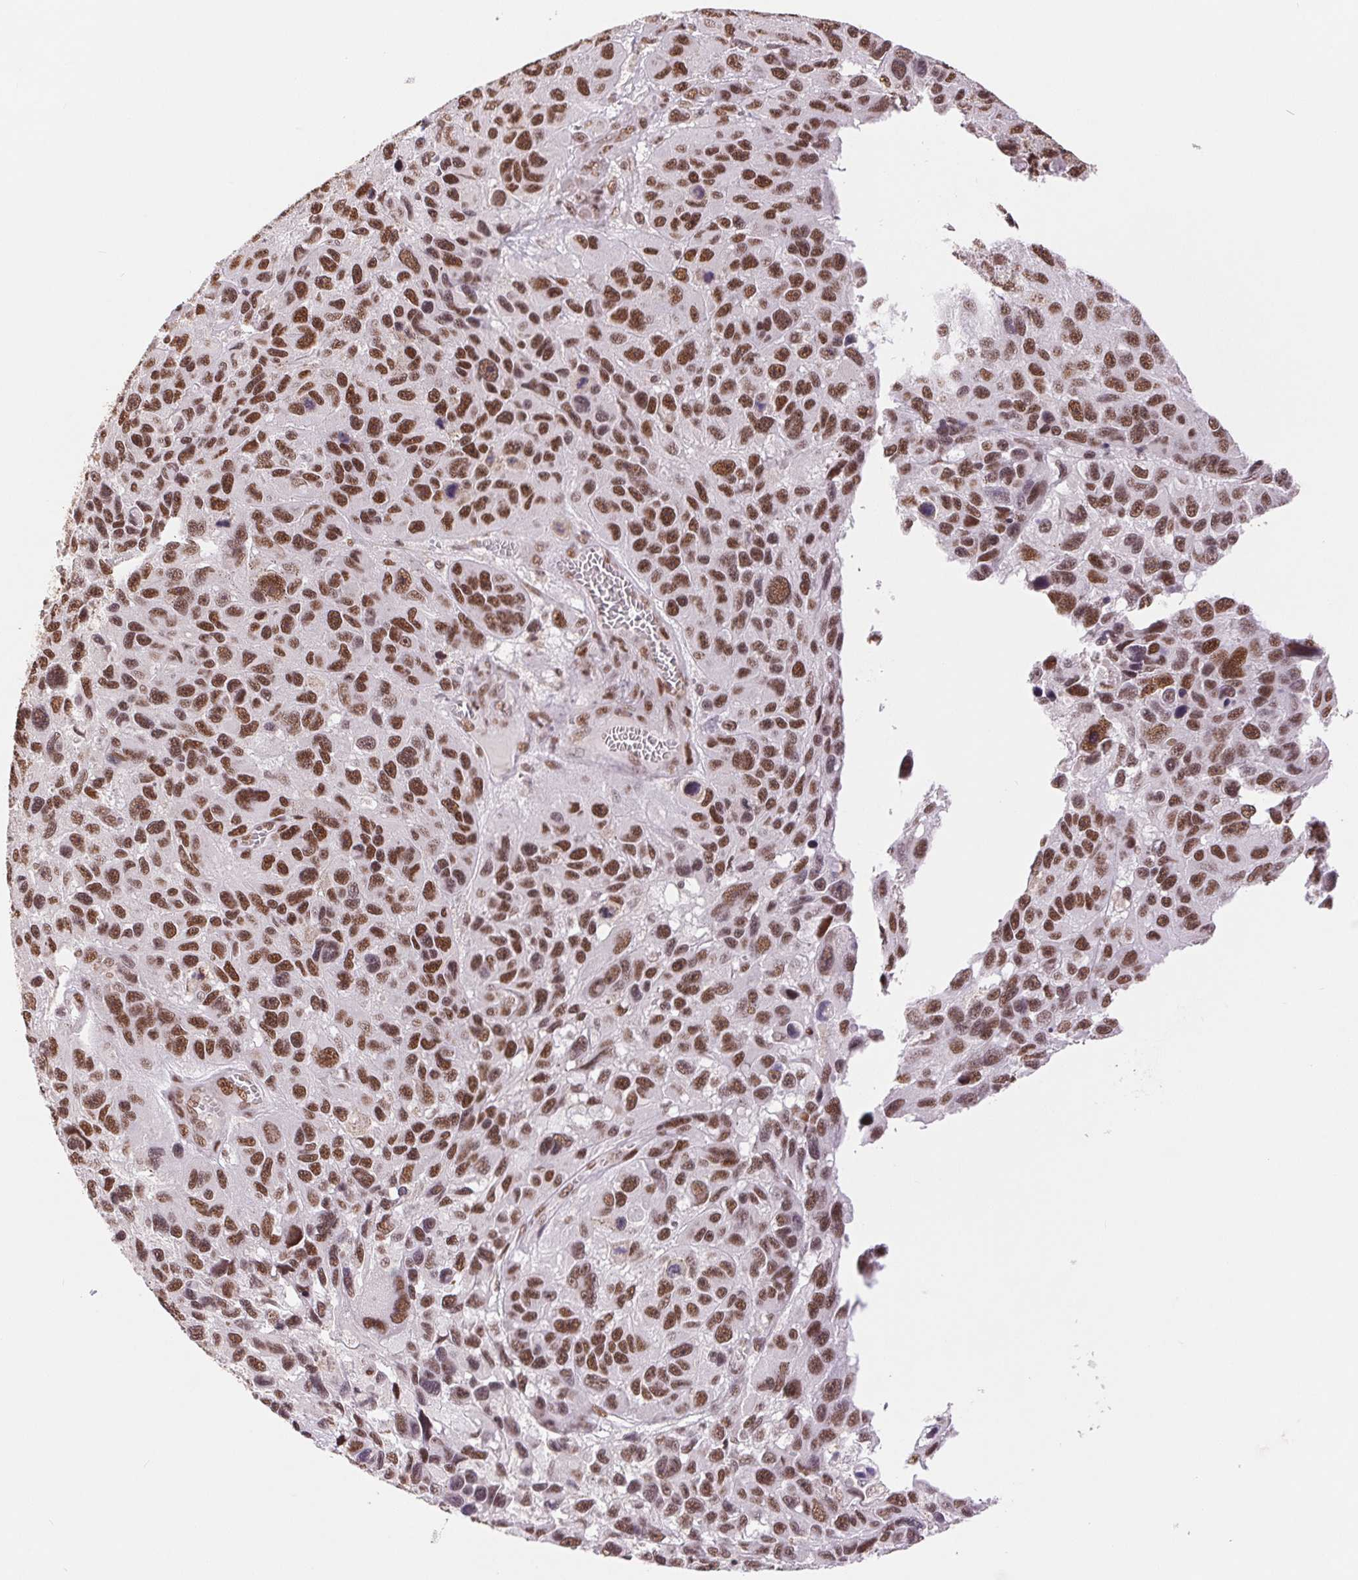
{"staining": {"intensity": "strong", "quantity": ">75%", "location": "nuclear"}, "tissue": "melanoma", "cell_type": "Tumor cells", "image_type": "cancer", "snomed": [{"axis": "morphology", "description": "Malignant melanoma, NOS"}, {"axis": "topography", "description": "Skin"}], "caption": "About >75% of tumor cells in melanoma reveal strong nuclear protein staining as visualized by brown immunohistochemical staining.", "gene": "SREK1", "patient": {"sex": "male", "age": 53}}